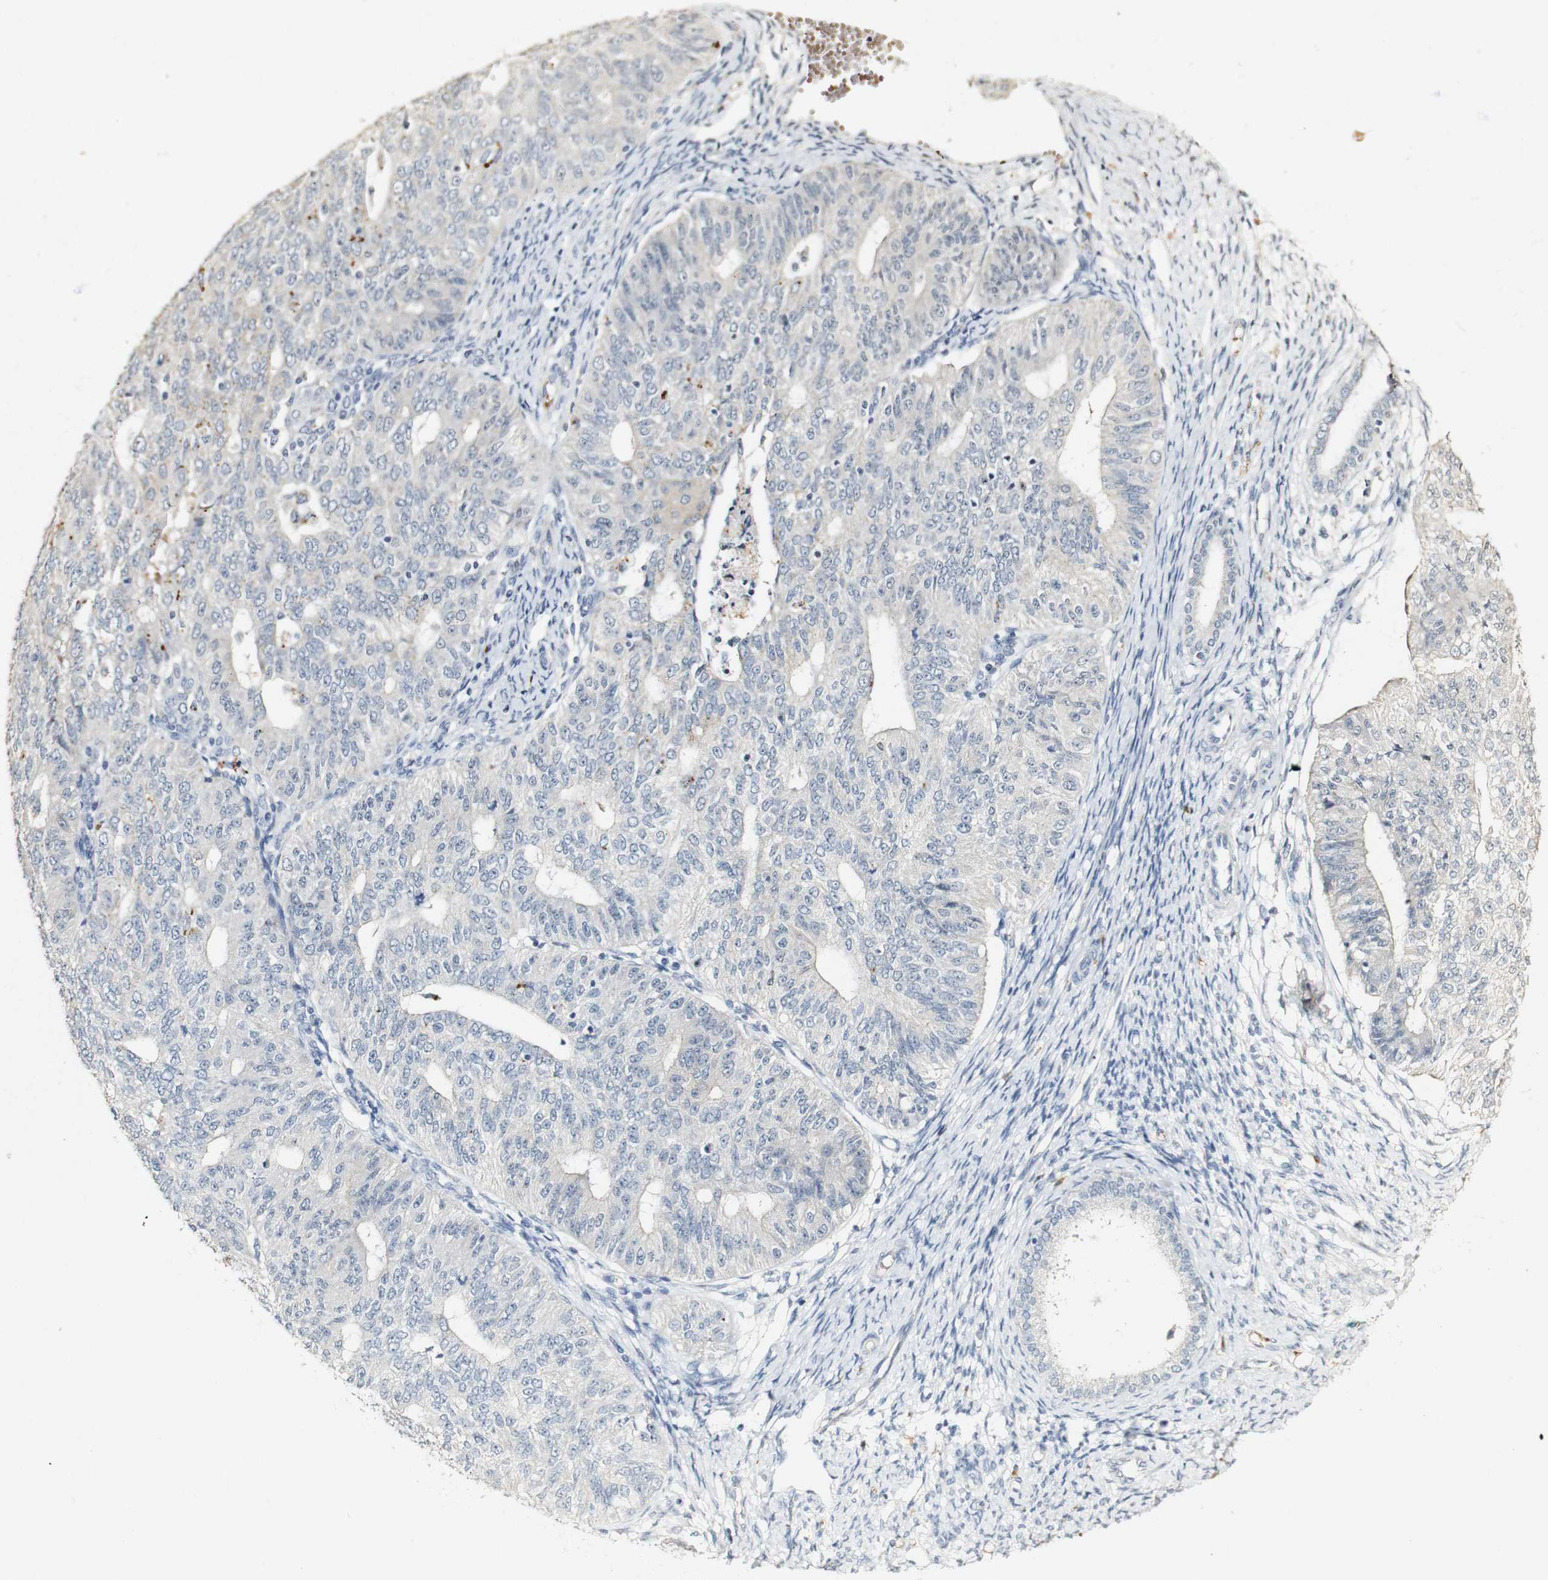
{"staining": {"intensity": "negative", "quantity": "none", "location": "none"}, "tissue": "endometrial cancer", "cell_type": "Tumor cells", "image_type": "cancer", "snomed": [{"axis": "morphology", "description": "Adenocarcinoma, NOS"}, {"axis": "topography", "description": "Endometrium"}], "caption": "The histopathology image displays no staining of tumor cells in endometrial adenocarcinoma. (DAB immunohistochemistry (IHC) with hematoxylin counter stain).", "gene": "SYT7", "patient": {"sex": "female", "age": 32}}